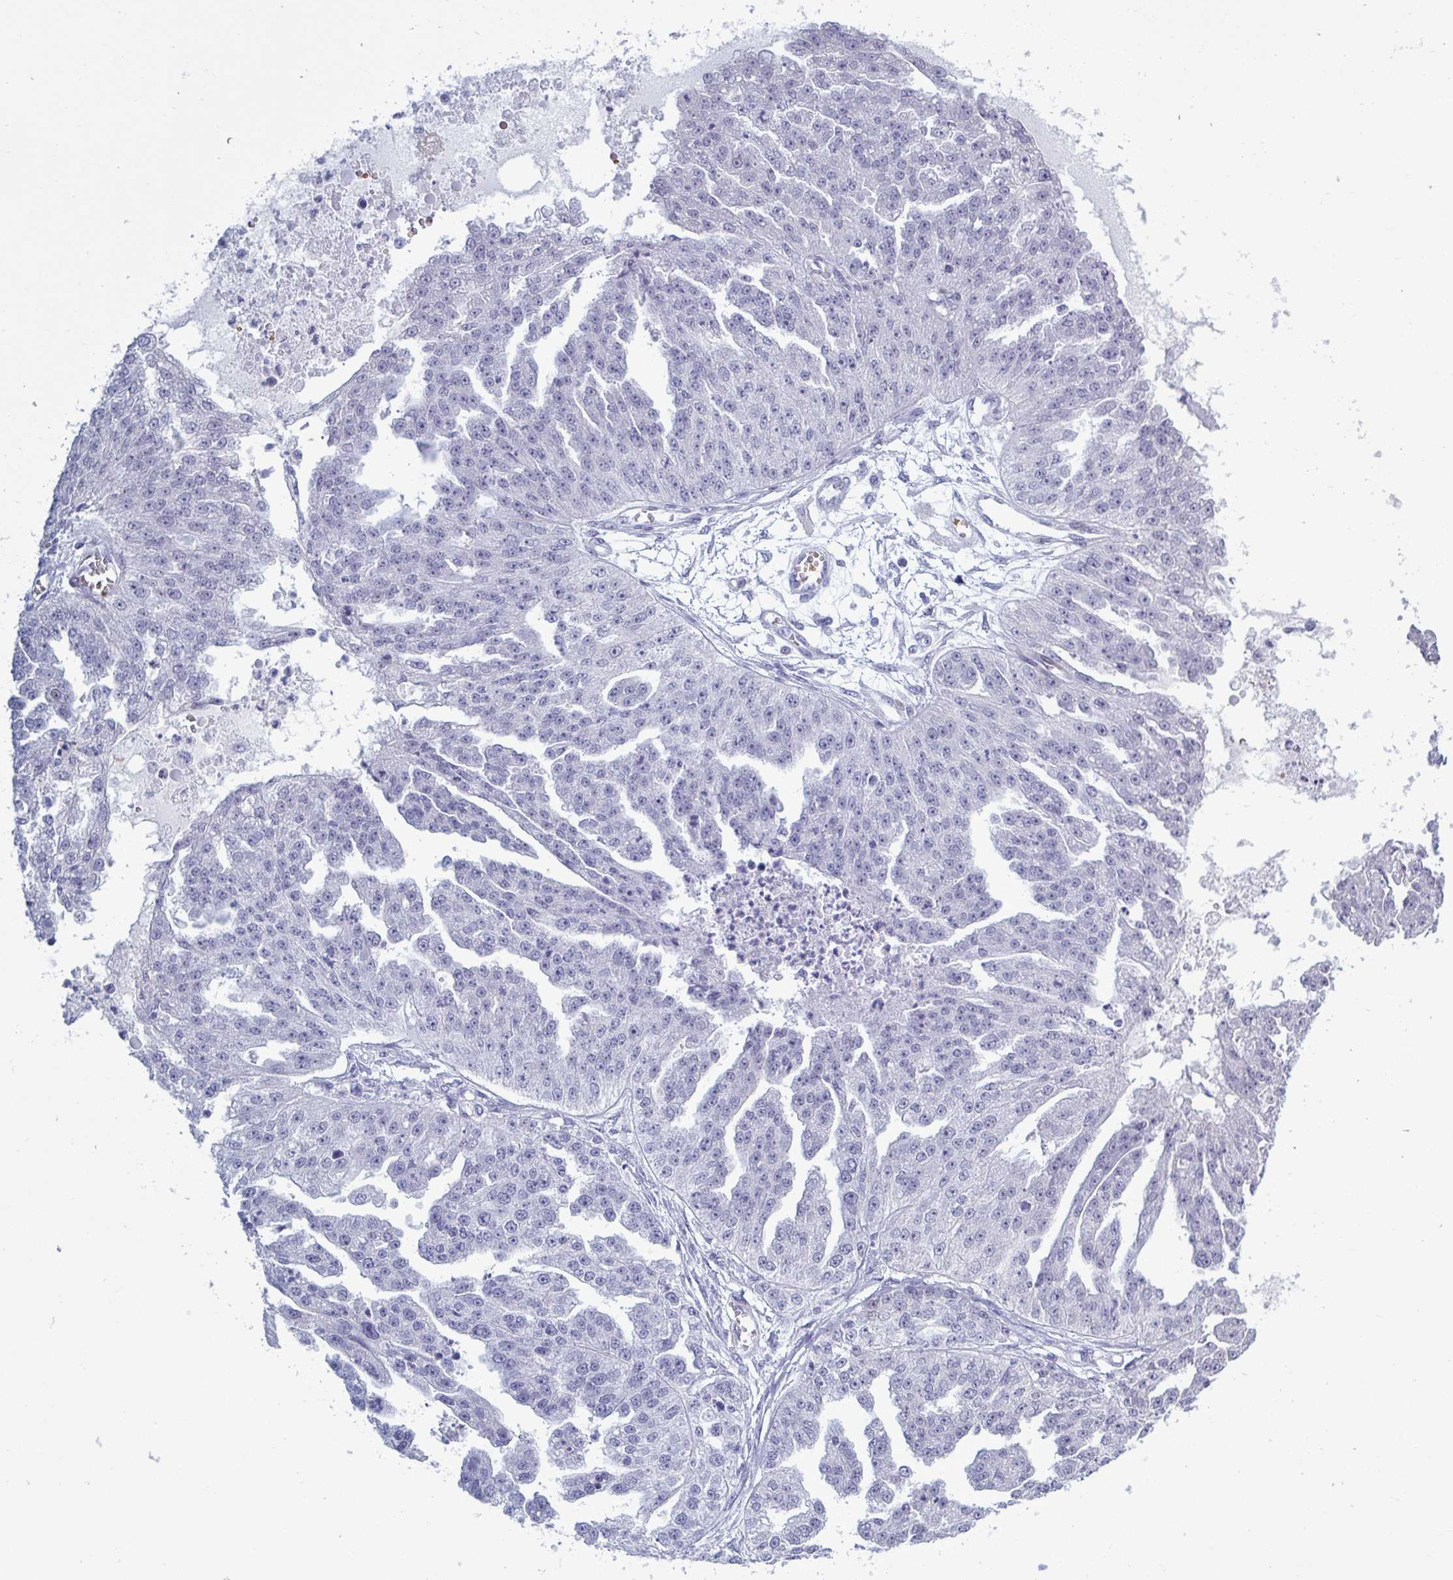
{"staining": {"intensity": "negative", "quantity": "none", "location": "none"}, "tissue": "ovarian cancer", "cell_type": "Tumor cells", "image_type": "cancer", "snomed": [{"axis": "morphology", "description": "Cystadenocarcinoma, serous, NOS"}, {"axis": "topography", "description": "Ovary"}], "caption": "The immunohistochemistry photomicrograph has no significant staining in tumor cells of ovarian cancer tissue.", "gene": "HSD11B2", "patient": {"sex": "female", "age": 58}}